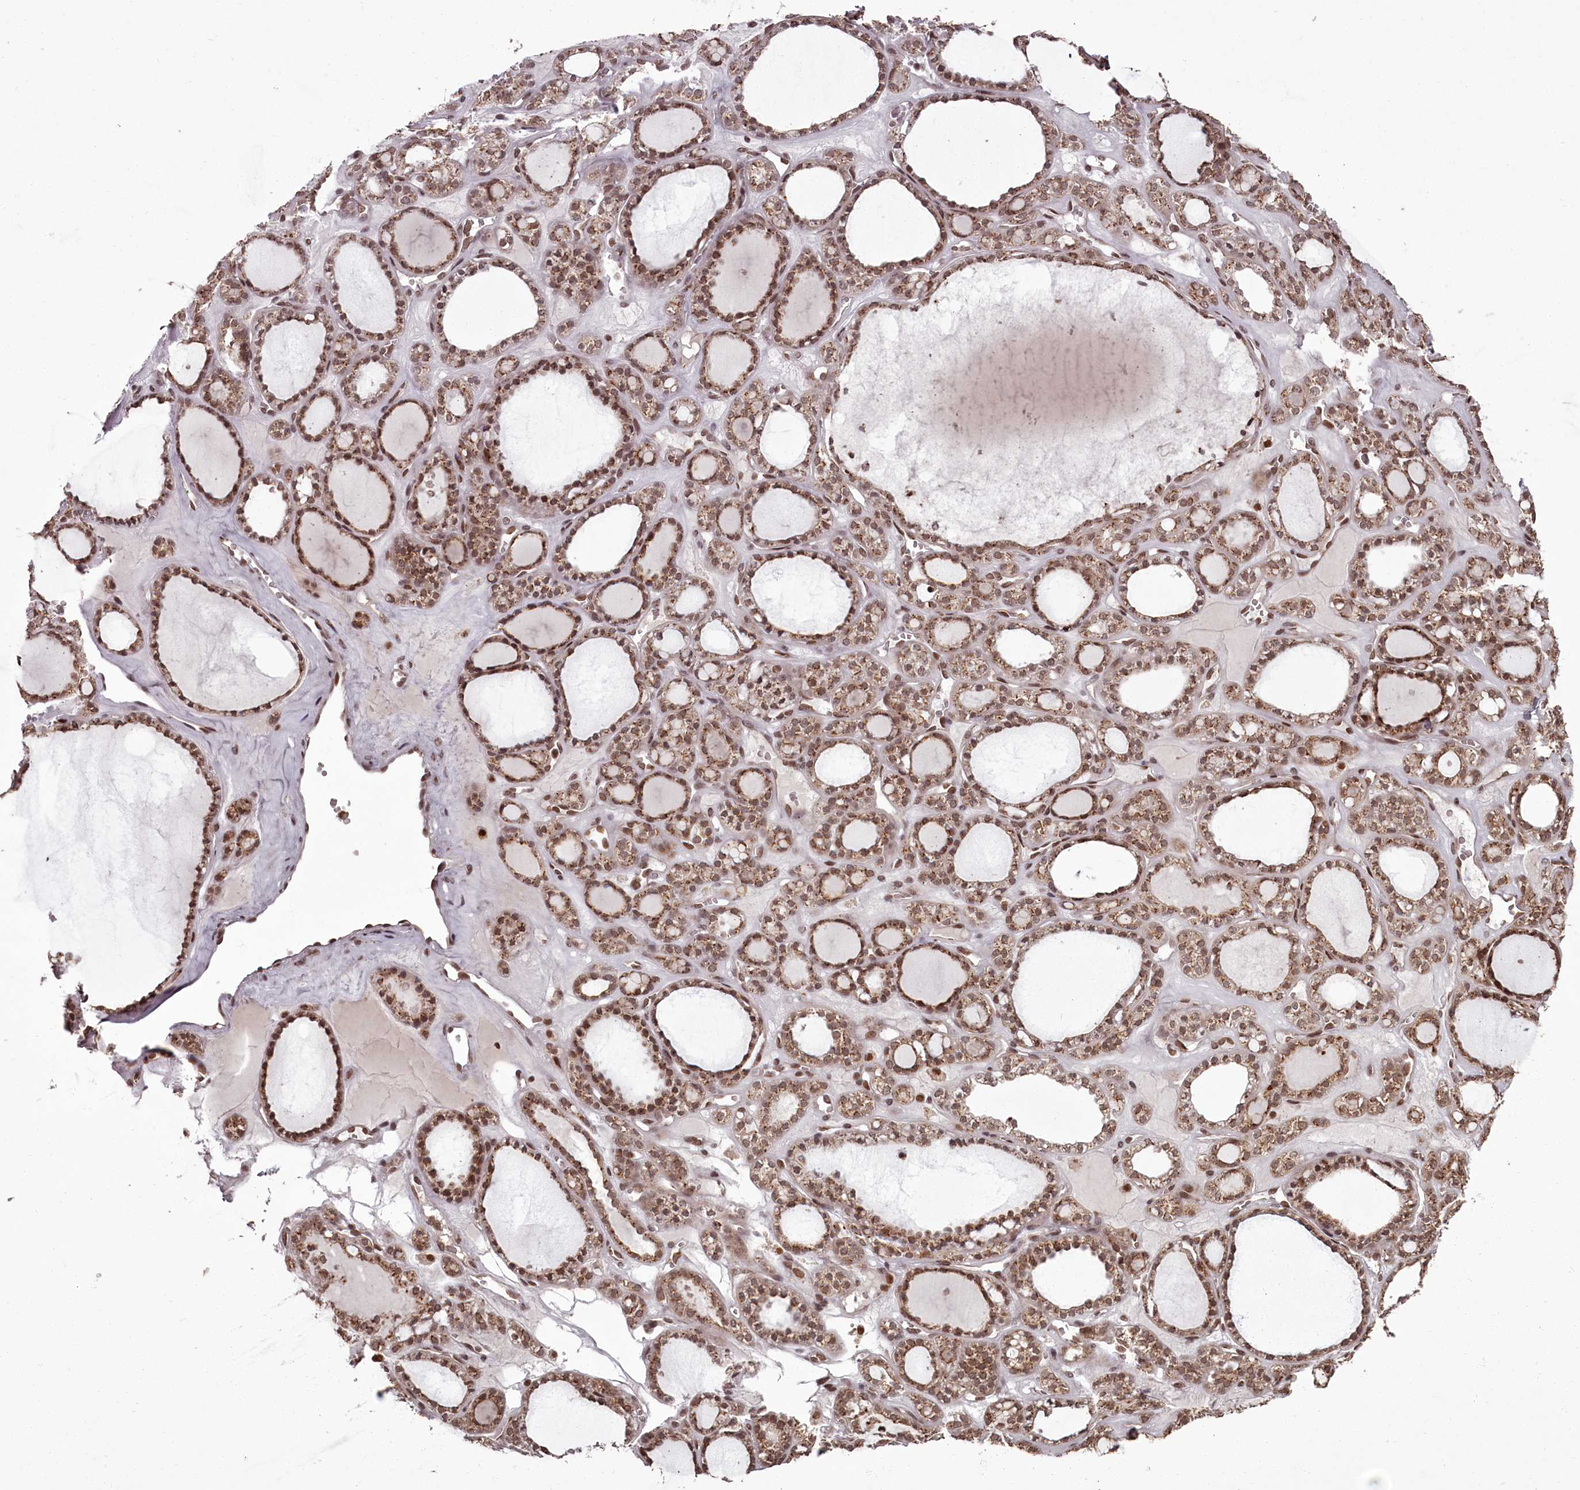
{"staining": {"intensity": "moderate", "quantity": ">75%", "location": "cytoplasmic/membranous,nuclear"}, "tissue": "thyroid gland", "cell_type": "Glandular cells", "image_type": "normal", "snomed": [{"axis": "morphology", "description": "Normal tissue, NOS"}, {"axis": "topography", "description": "Thyroid gland"}], "caption": "DAB immunohistochemical staining of normal thyroid gland shows moderate cytoplasmic/membranous,nuclear protein expression in about >75% of glandular cells.", "gene": "CEP83", "patient": {"sex": "female", "age": 28}}